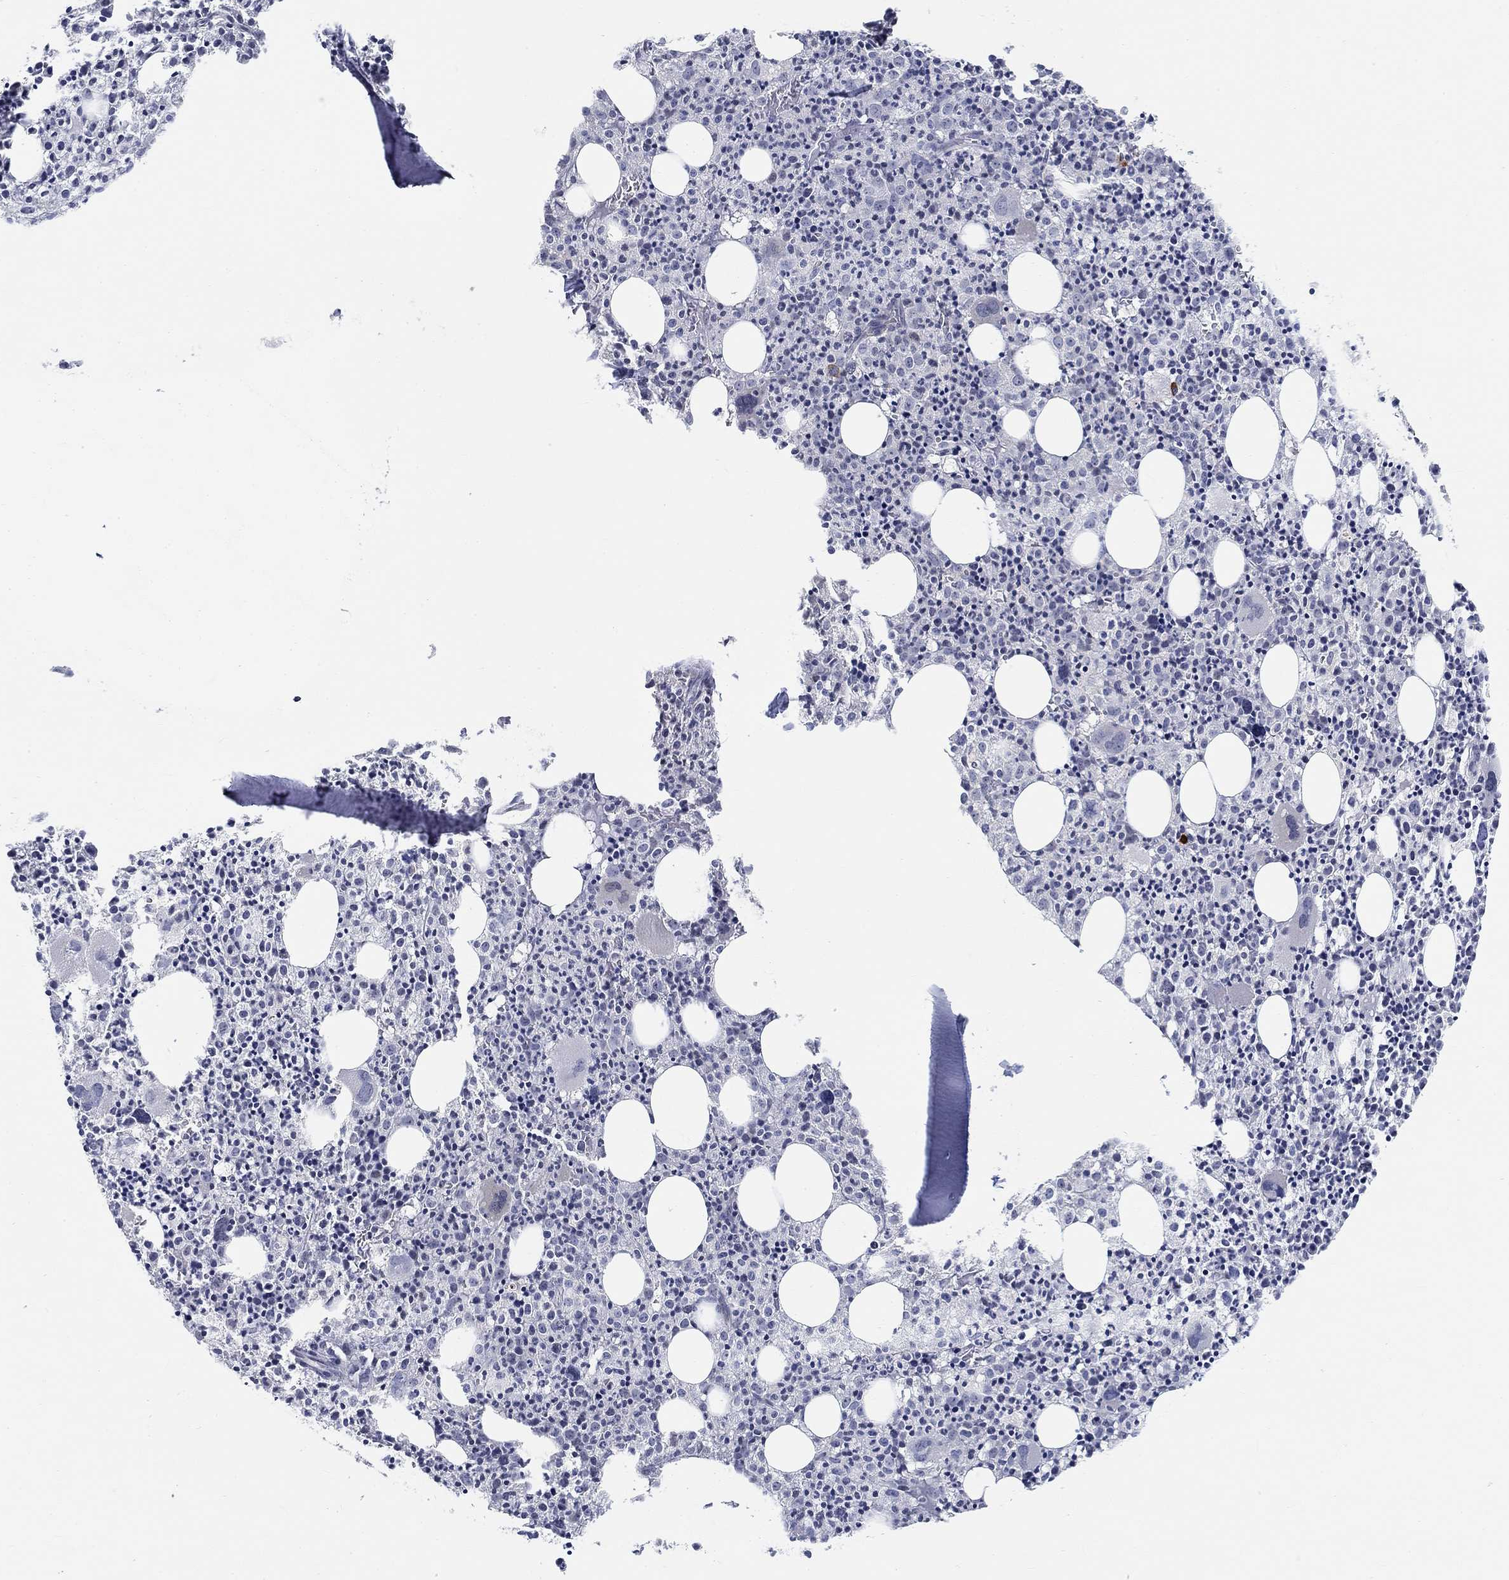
{"staining": {"intensity": "negative", "quantity": "none", "location": "none"}, "tissue": "bone marrow", "cell_type": "Hematopoietic cells", "image_type": "normal", "snomed": [{"axis": "morphology", "description": "Normal tissue, NOS"}, {"axis": "morphology", "description": "Inflammation, NOS"}, {"axis": "topography", "description": "Bone marrow"}], "caption": "Micrograph shows no protein positivity in hematopoietic cells of benign bone marrow. (DAB (3,3'-diaminobenzidine) IHC, high magnification).", "gene": "SMIM18", "patient": {"sex": "male", "age": 3}}